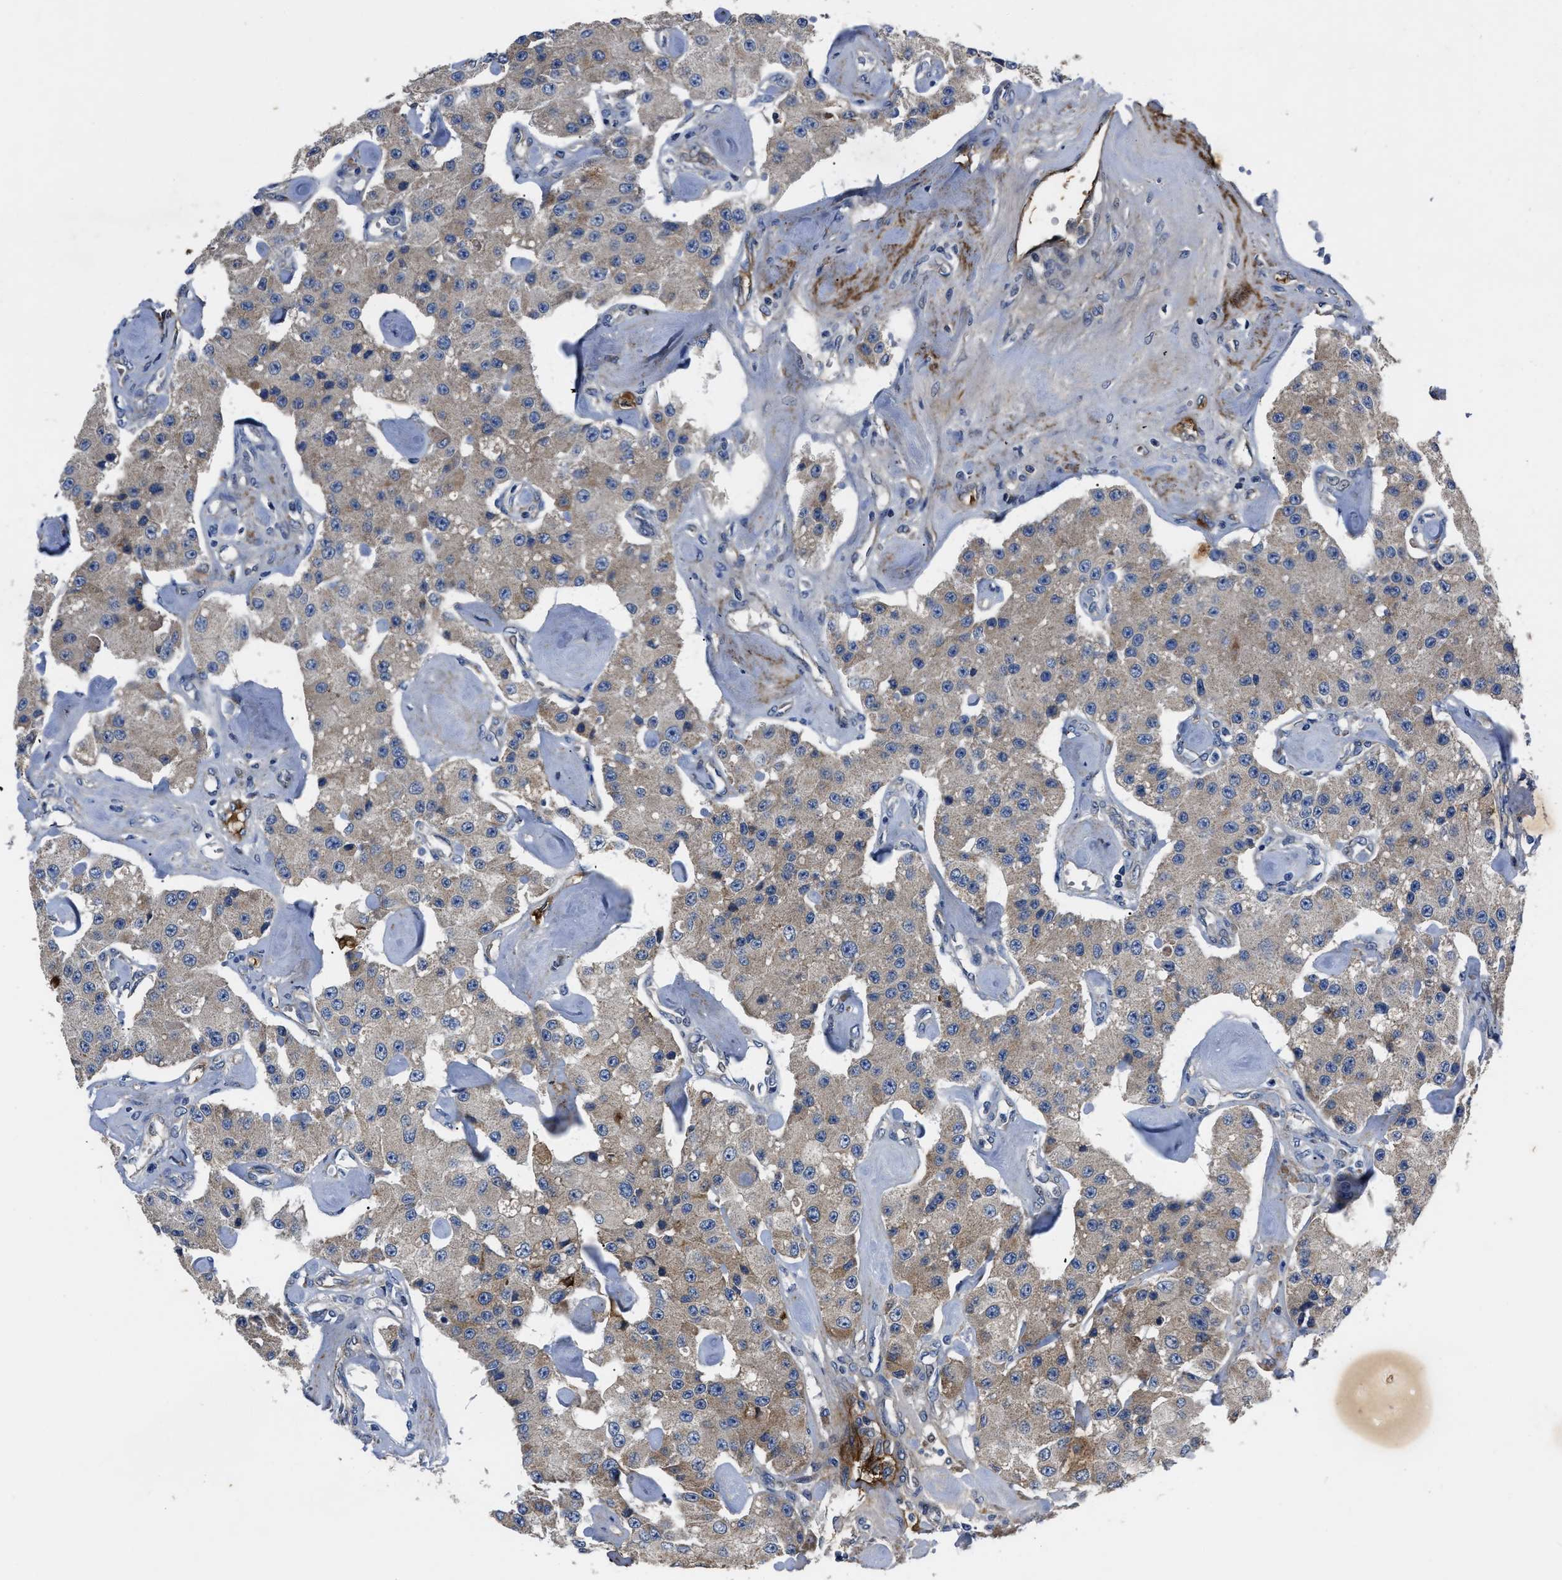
{"staining": {"intensity": "weak", "quantity": ">75%", "location": "cytoplasmic/membranous"}, "tissue": "carcinoid", "cell_type": "Tumor cells", "image_type": "cancer", "snomed": [{"axis": "morphology", "description": "Carcinoid, malignant, NOS"}, {"axis": "topography", "description": "Pancreas"}], "caption": "Human carcinoid stained with a brown dye displays weak cytoplasmic/membranous positive expression in about >75% of tumor cells.", "gene": "ERC1", "patient": {"sex": "male", "age": 41}}